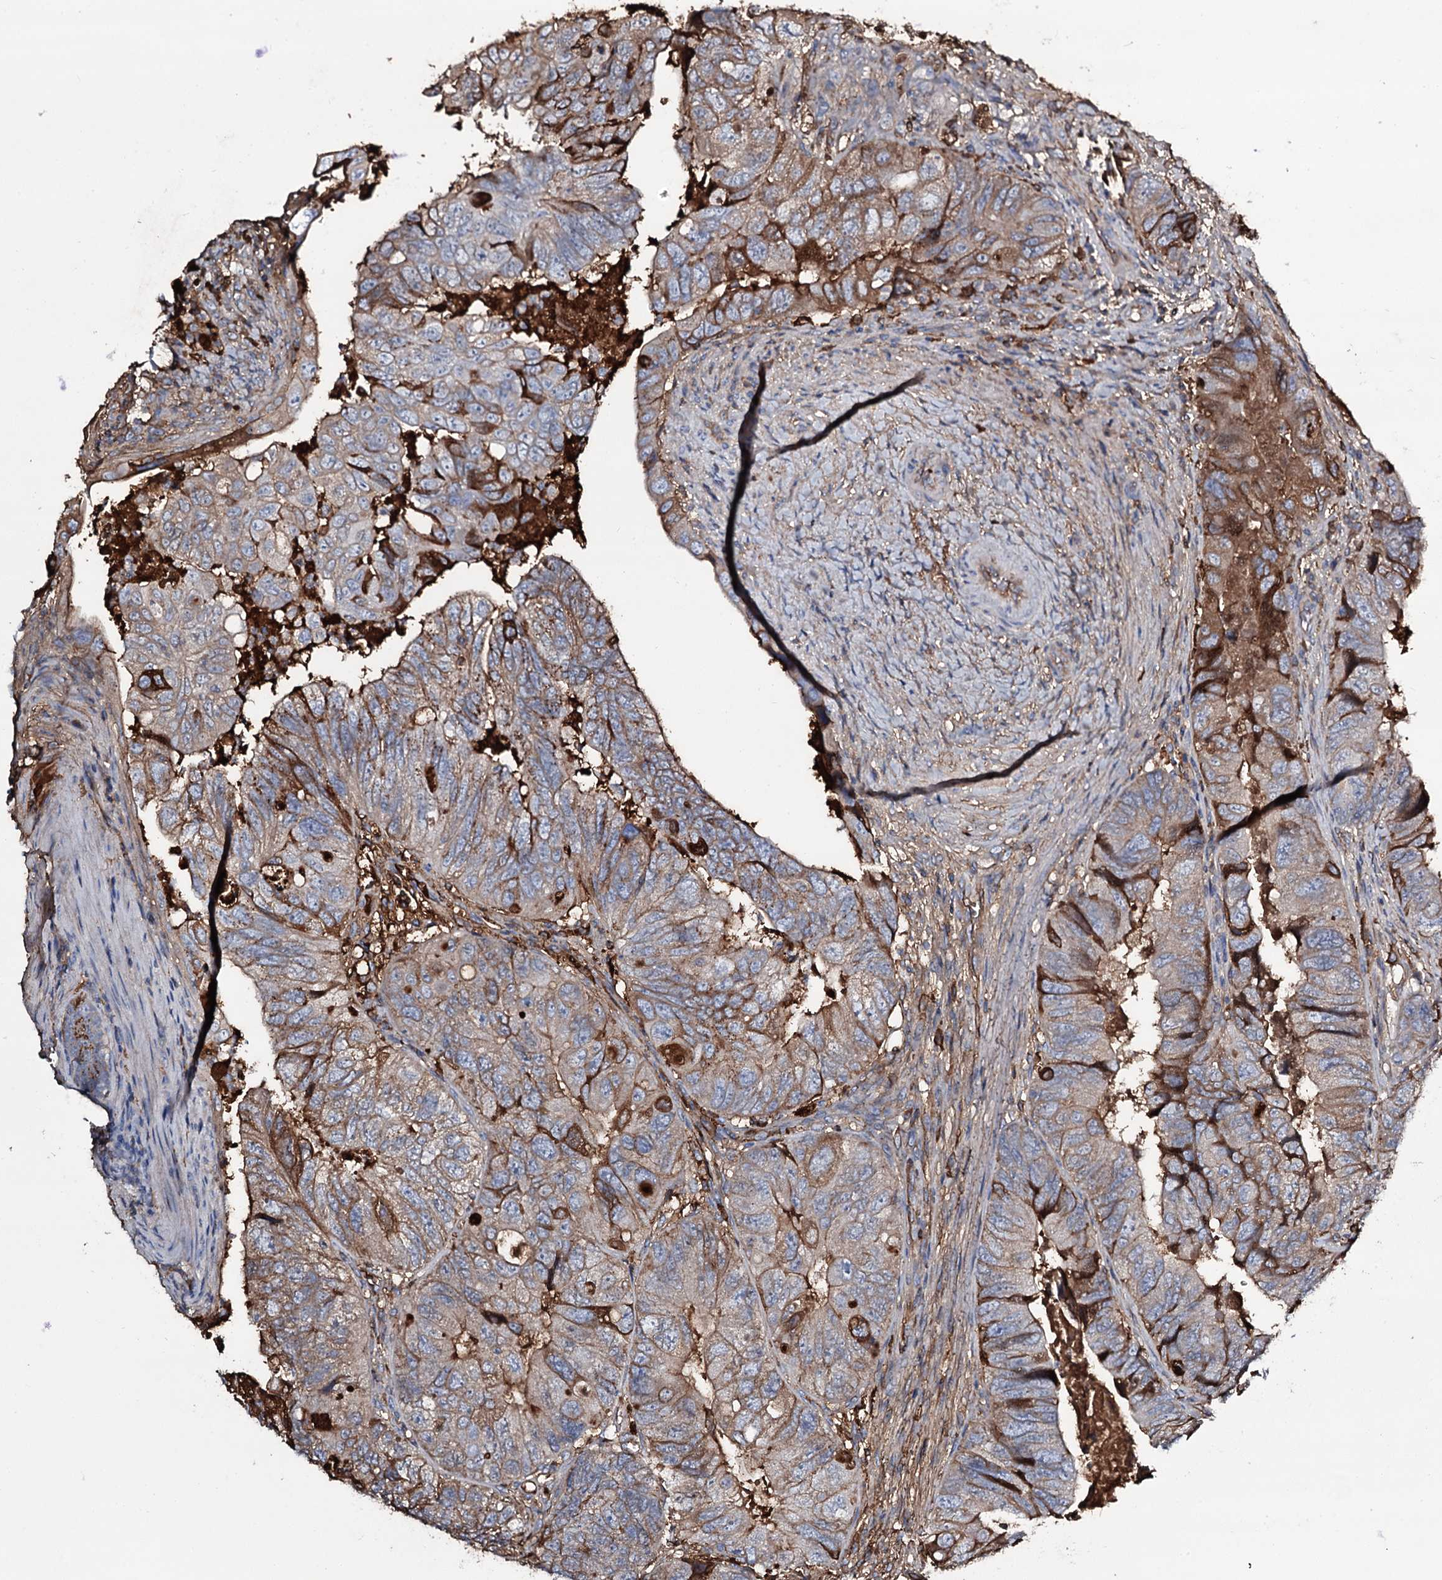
{"staining": {"intensity": "moderate", "quantity": "25%-75%", "location": "cytoplasmic/membranous"}, "tissue": "colorectal cancer", "cell_type": "Tumor cells", "image_type": "cancer", "snomed": [{"axis": "morphology", "description": "Adenocarcinoma, NOS"}, {"axis": "topography", "description": "Rectum"}], "caption": "The photomicrograph reveals staining of adenocarcinoma (colorectal), revealing moderate cytoplasmic/membranous protein expression (brown color) within tumor cells. (DAB (3,3'-diaminobenzidine) IHC, brown staining for protein, blue staining for nuclei).", "gene": "EDN1", "patient": {"sex": "male", "age": 63}}